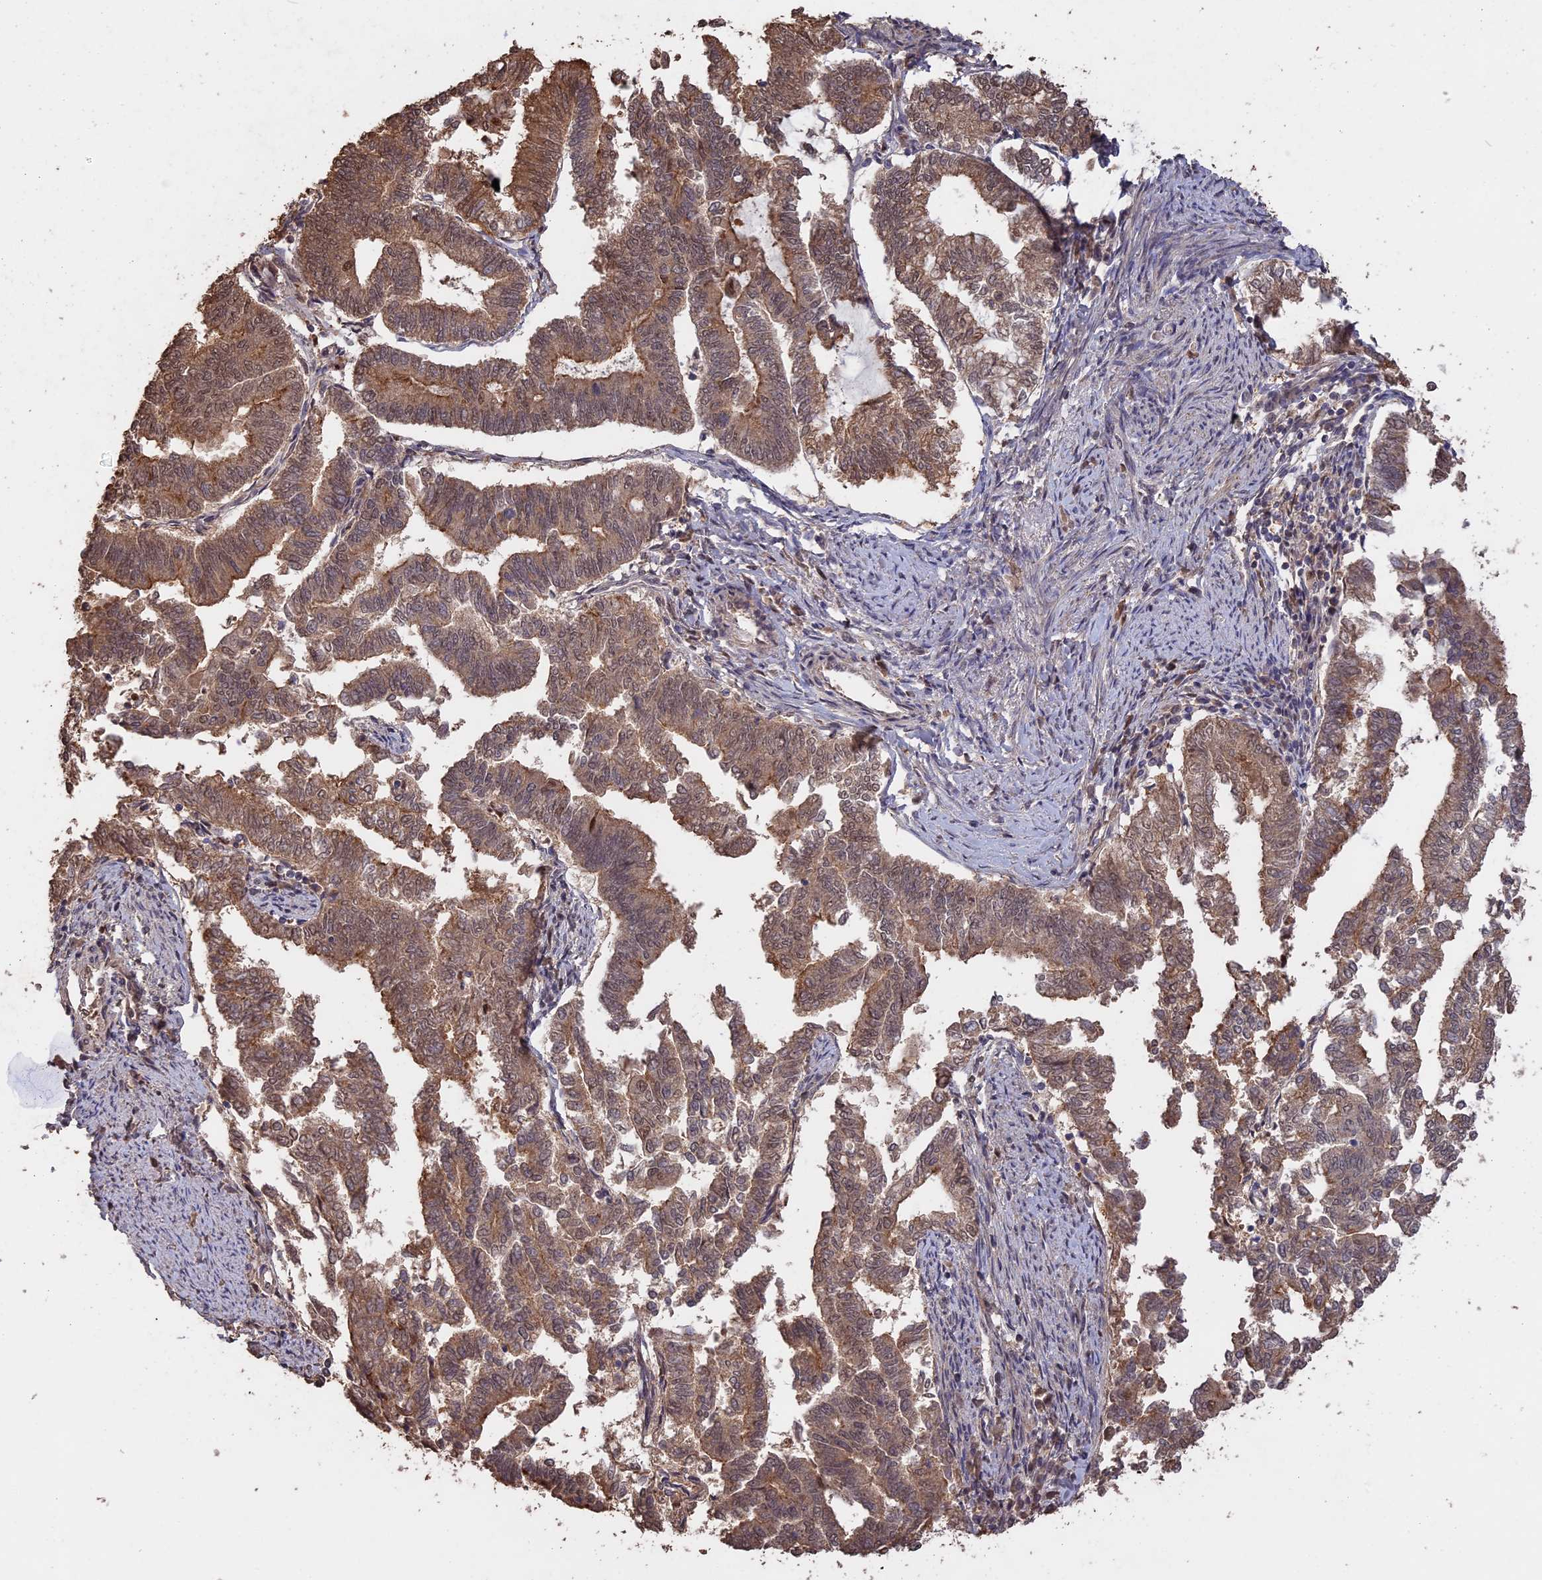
{"staining": {"intensity": "moderate", "quantity": ">75%", "location": "cytoplasmic/membranous,nuclear"}, "tissue": "endometrial cancer", "cell_type": "Tumor cells", "image_type": "cancer", "snomed": [{"axis": "morphology", "description": "Adenocarcinoma, NOS"}, {"axis": "topography", "description": "Endometrium"}], "caption": "Endometrial cancer was stained to show a protein in brown. There is medium levels of moderate cytoplasmic/membranous and nuclear positivity in approximately >75% of tumor cells. The protein of interest is stained brown, and the nuclei are stained in blue (DAB IHC with brightfield microscopy, high magnification).", "gene": "PSMC6", "patient": {"sex": "female", "age": 79}}